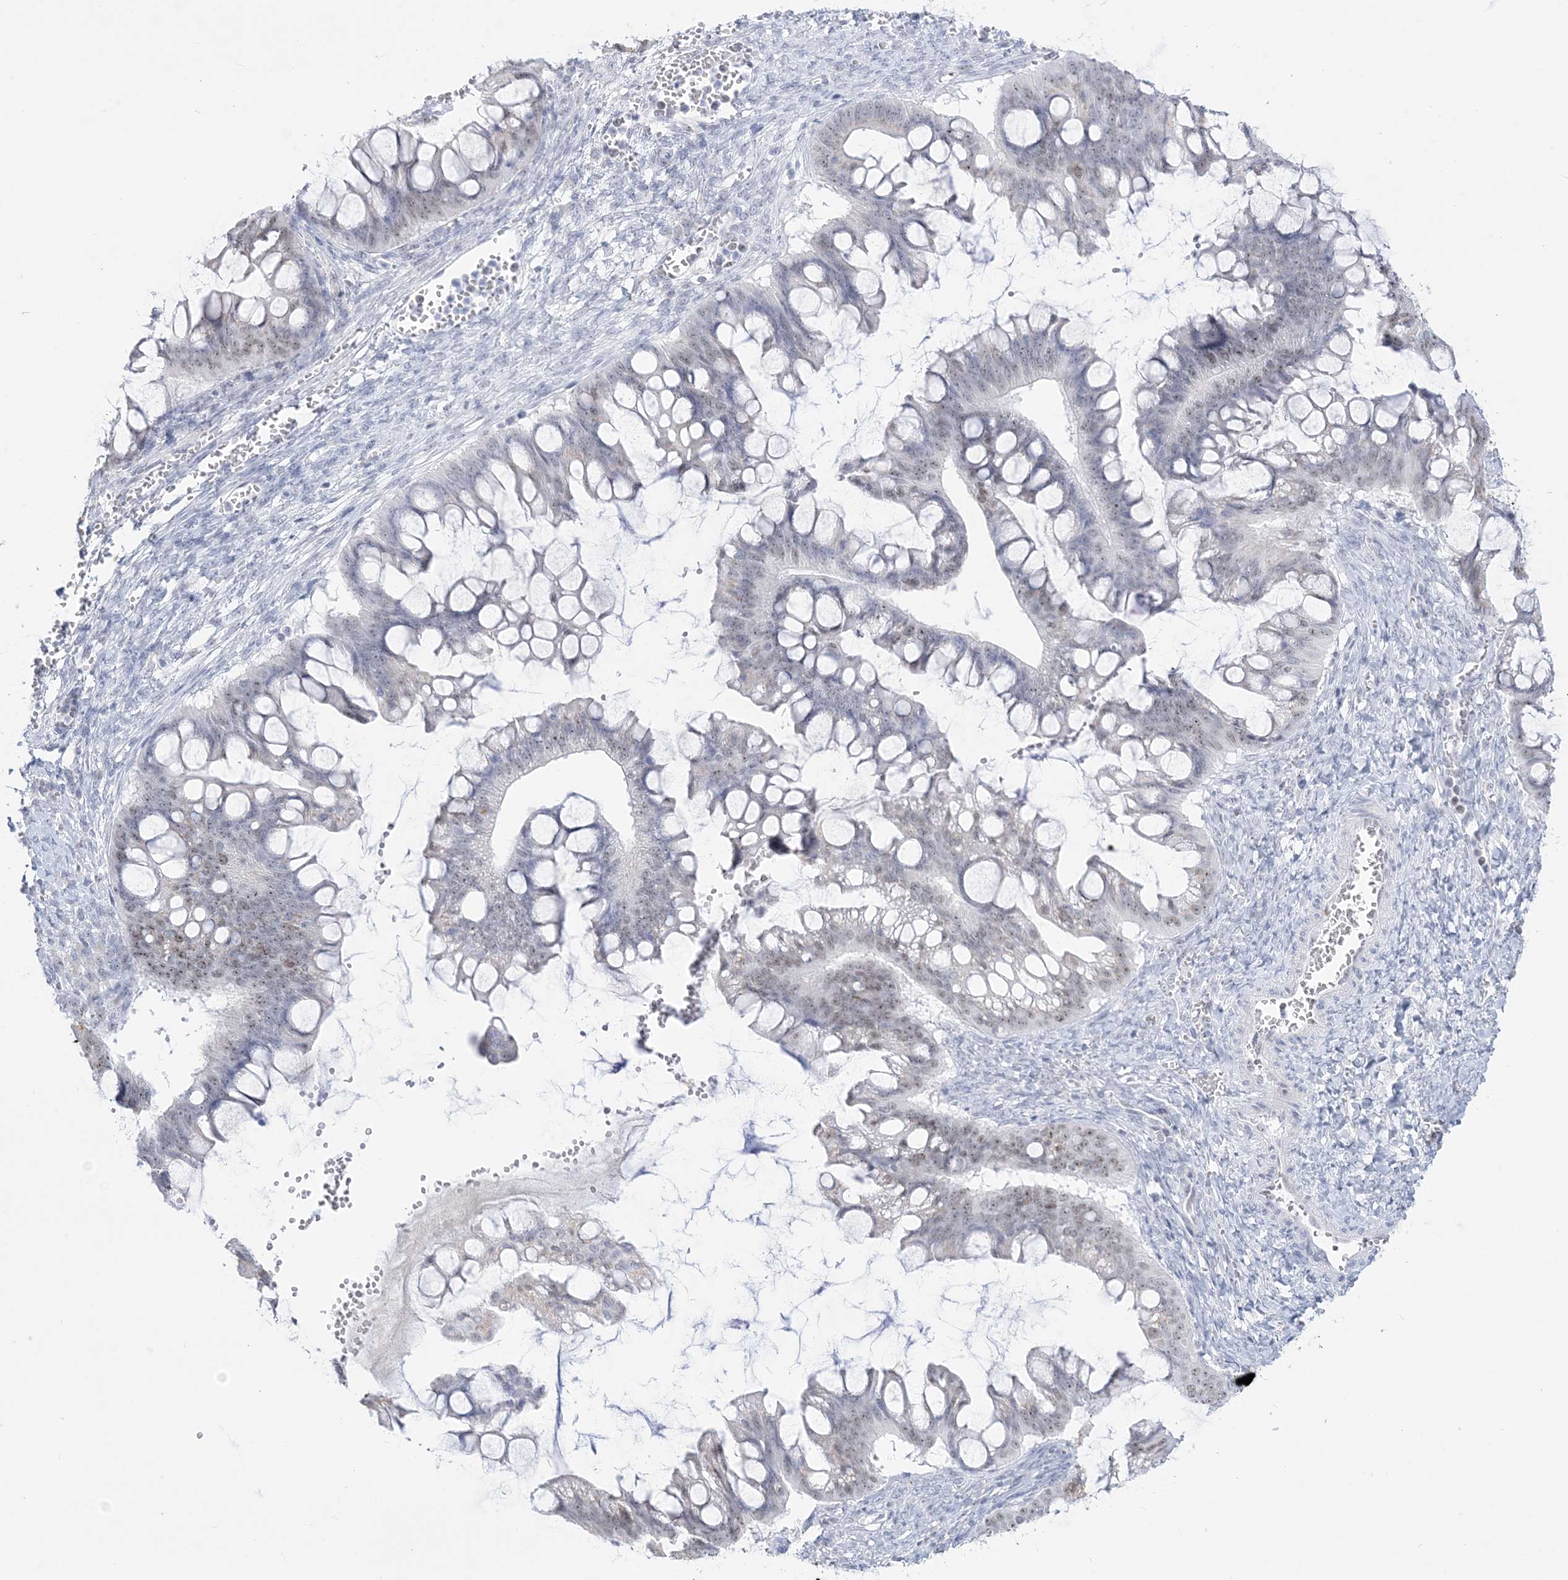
{"staining": {"intensity": "negative", "quantity": "none", "location": "none"}, "tissue": "ovarian cancer", "cell_type": "Tumor cells", "image_type": "cancer", "snomed": [{"axis": "morphology", "description": "Cystadenocarcinoma, mucinous, NOS"}, {"axis": "topography", "description": "Ovary"}], "caption": "Immunohistochemistry (IHC) histopathology image of human ovarian cancer (mucinous cystadenocarcinoma) stained for a protein (brown), which exhibits no staining in tumor cells.", "gene": "DDX21", "patient": {"sex": "female", "age": 73}}